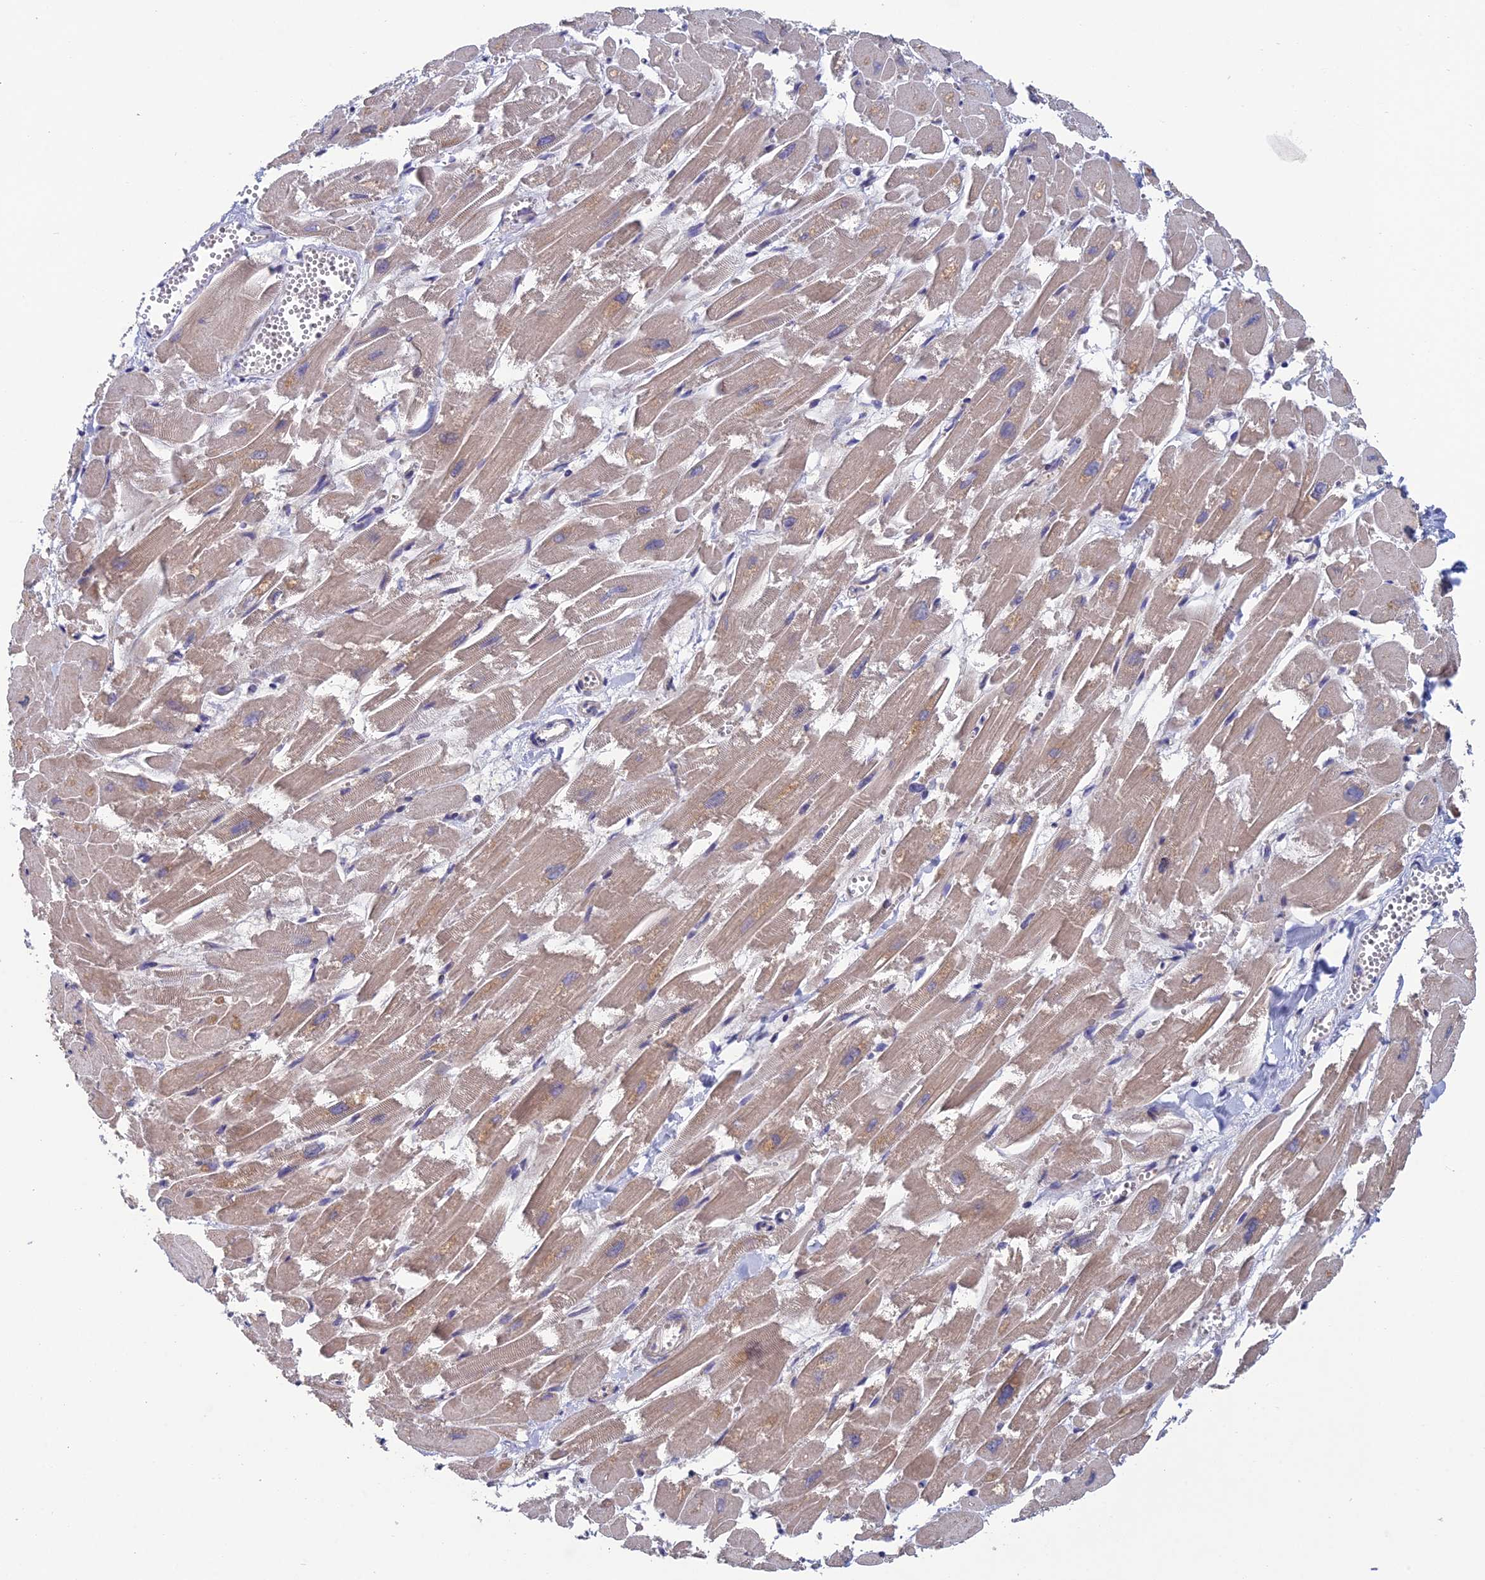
{"staining": {"intensity": "moderate", "quantity": "25%-75%", "location": "cytoplasmic/membranous"}, "tissue": "heart muscle", "cell_type": "Cardiomyocytes", "image_type": "normal", "snomed": [{"axis": "morphology", "description": "Normal tissue, NOS"}, {"axis": "topography", "description": "Heart"}], "caption": "IHC image of unremarkable heart muscle: heart muscle stained using immunohistochemistry displays medium levels of moderate protein expression localized specifically in the cytoplasmic/membranous of cardiomyocytes, appearing as a cytoplasmic/membranous brown color.", "gene": "USP37", "patient": {"sex": "male", "age": 54}}